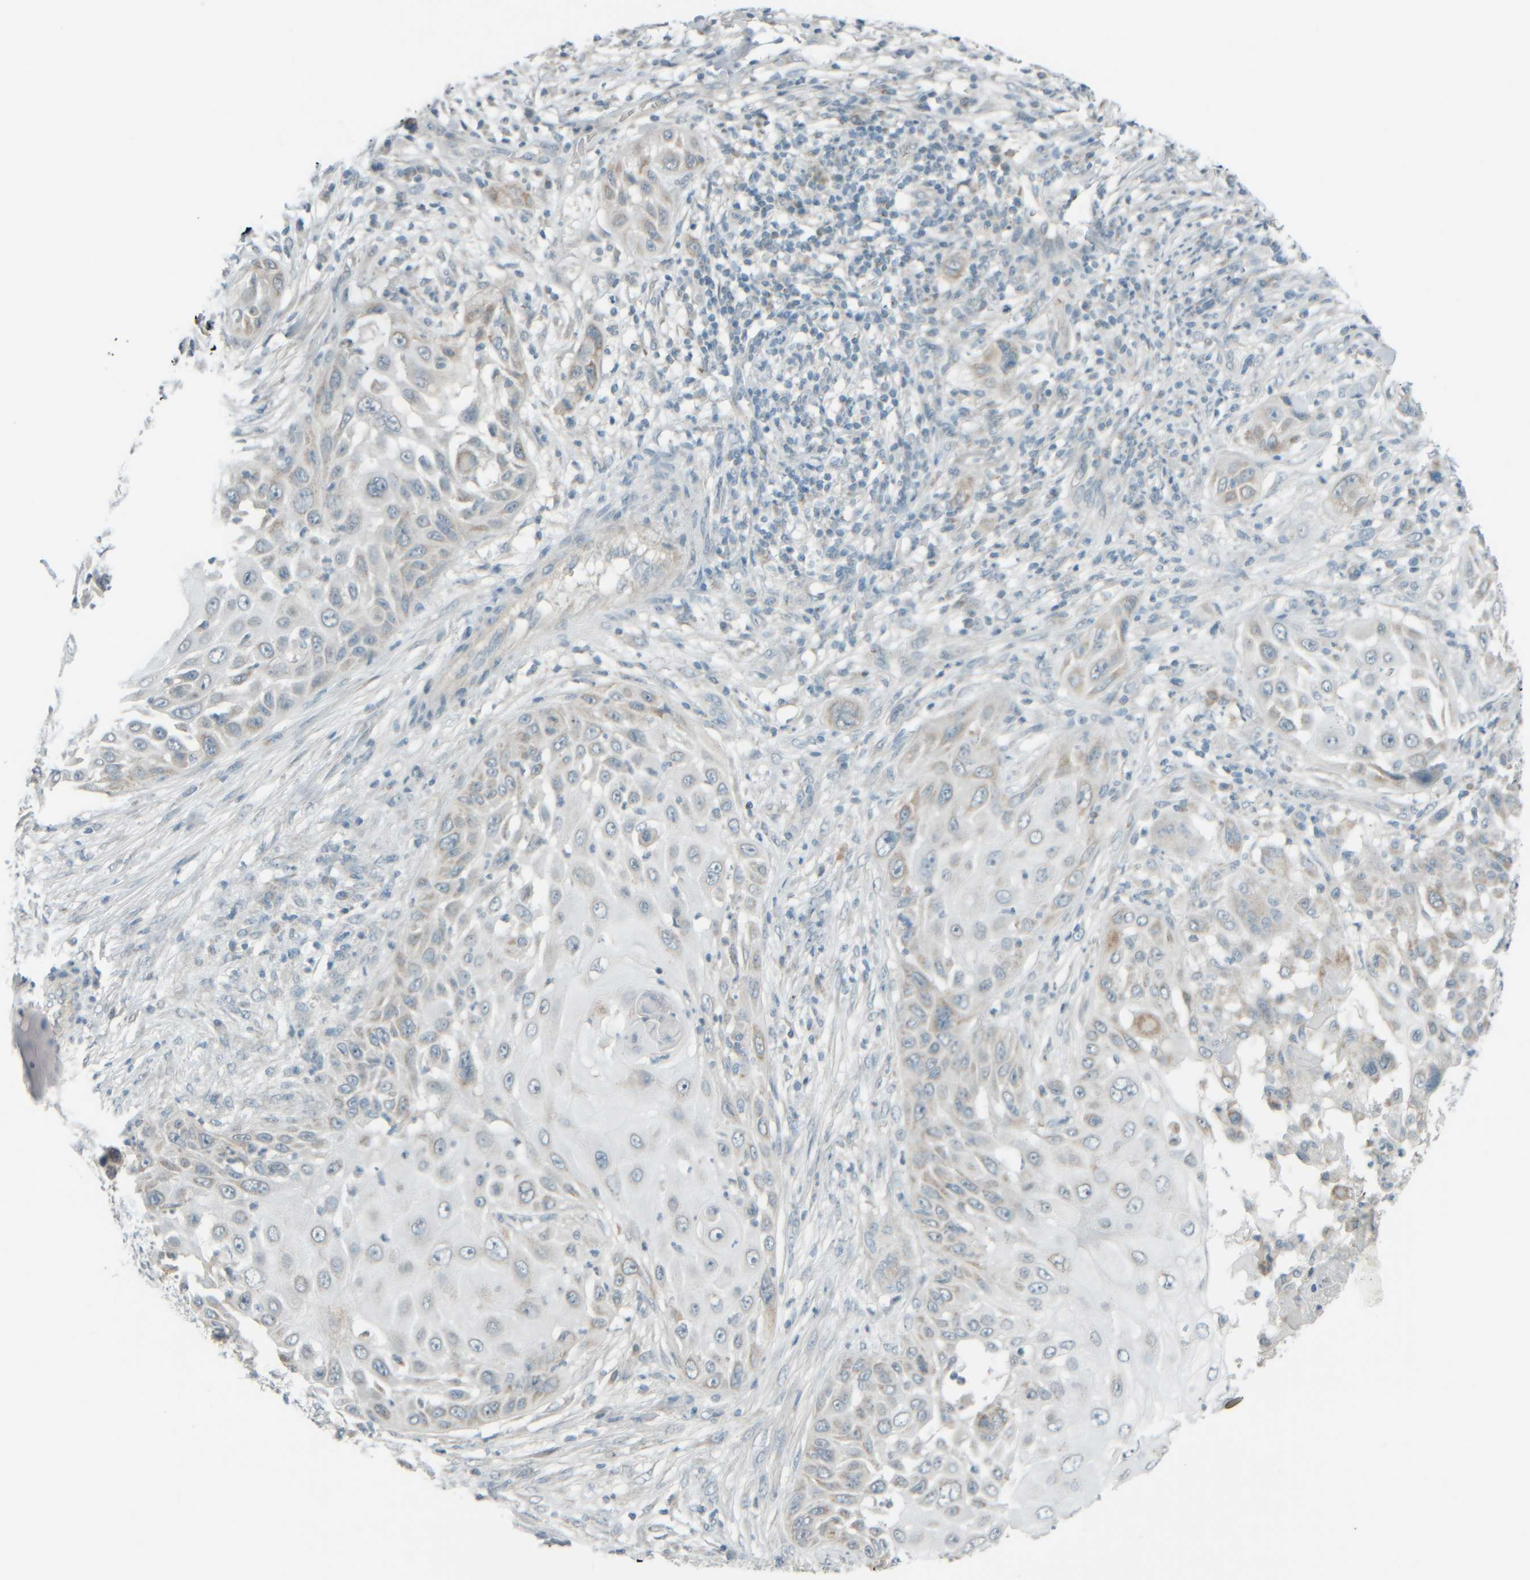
{"staining": {"intensity": "weak", "quantity": "<25%", "location": "cytoplasmic/membranous"}, "tissue": "skin cancer", "cell_type": "Tumor cells", "image_type": "cancer", "snomed": [{"axis": "morphology", "description": "Squamous cell carcinoma, NOS"}, {"axis": "topography", "description": "Skin"}], "caption": "An IHC image of skin cancer is shown. There is no staining in tumor cells of skin cancer.", "gene": "PTGES3L-AARSD1", "patient": {"sex": "female", "age": 44}}